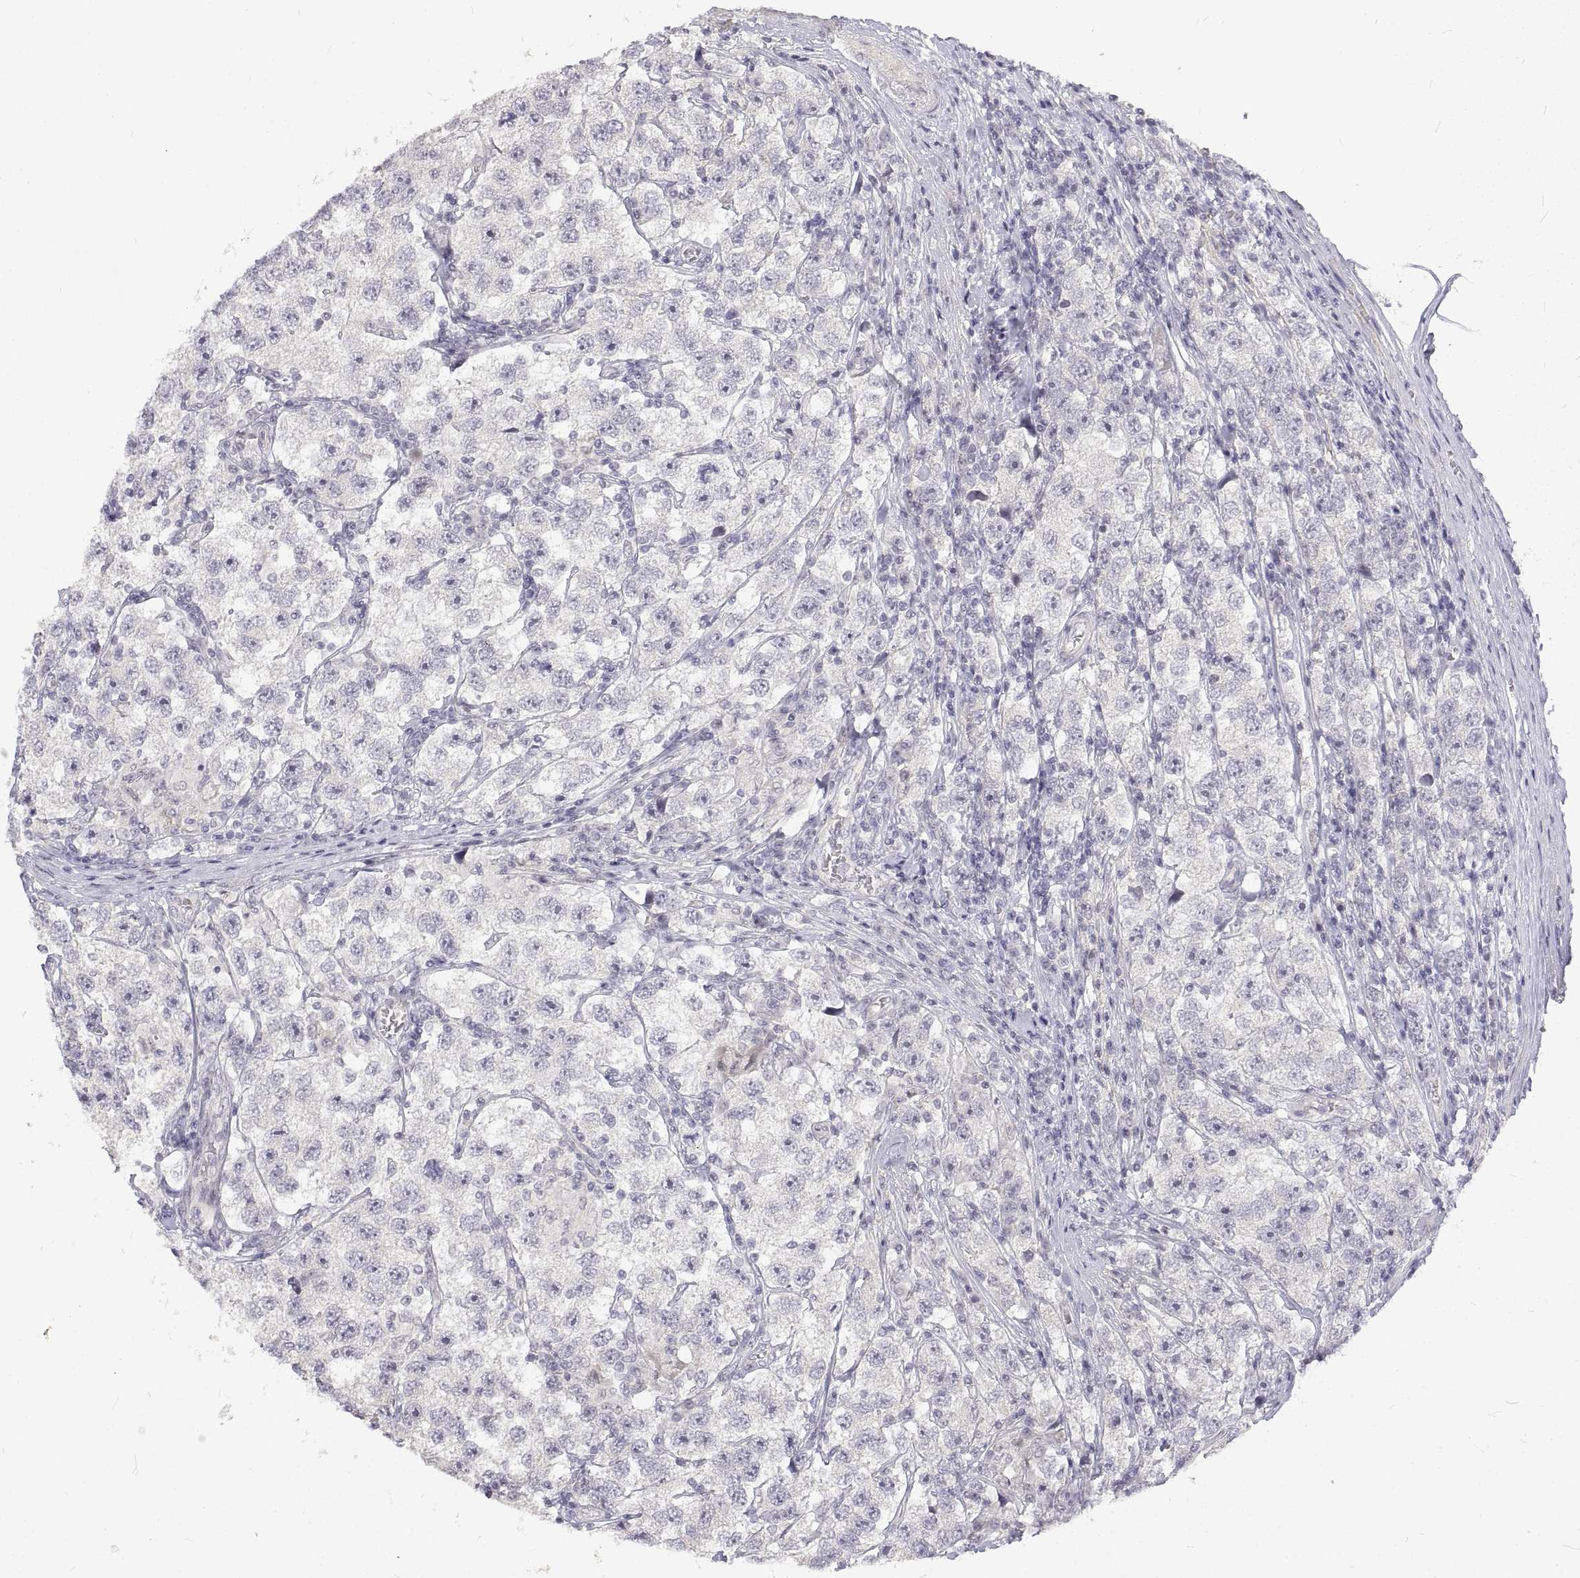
{"staining": {"intensity": "negative", "quantity": "none", "location": "none"}, "tissue": "testis cancer", "cell_type": "Tumor cells", "image_type": "cancer", "snomed": [{"axis": "morphology", "description": "Seminoma, NOS"}, {"axis": "topography", "description": "Testis"}], "caption": "This is a micrograph of immunohistochemistry (IHC) staining of testis cancer, which shows no positivity in tumor cells. (Brightfield microscopy of DAB (3,3'-diaminobenzidine) immunohistochemistry at high magnification).", "gene": "ANO2", "patient": {"sex": "male", "age": 26}}